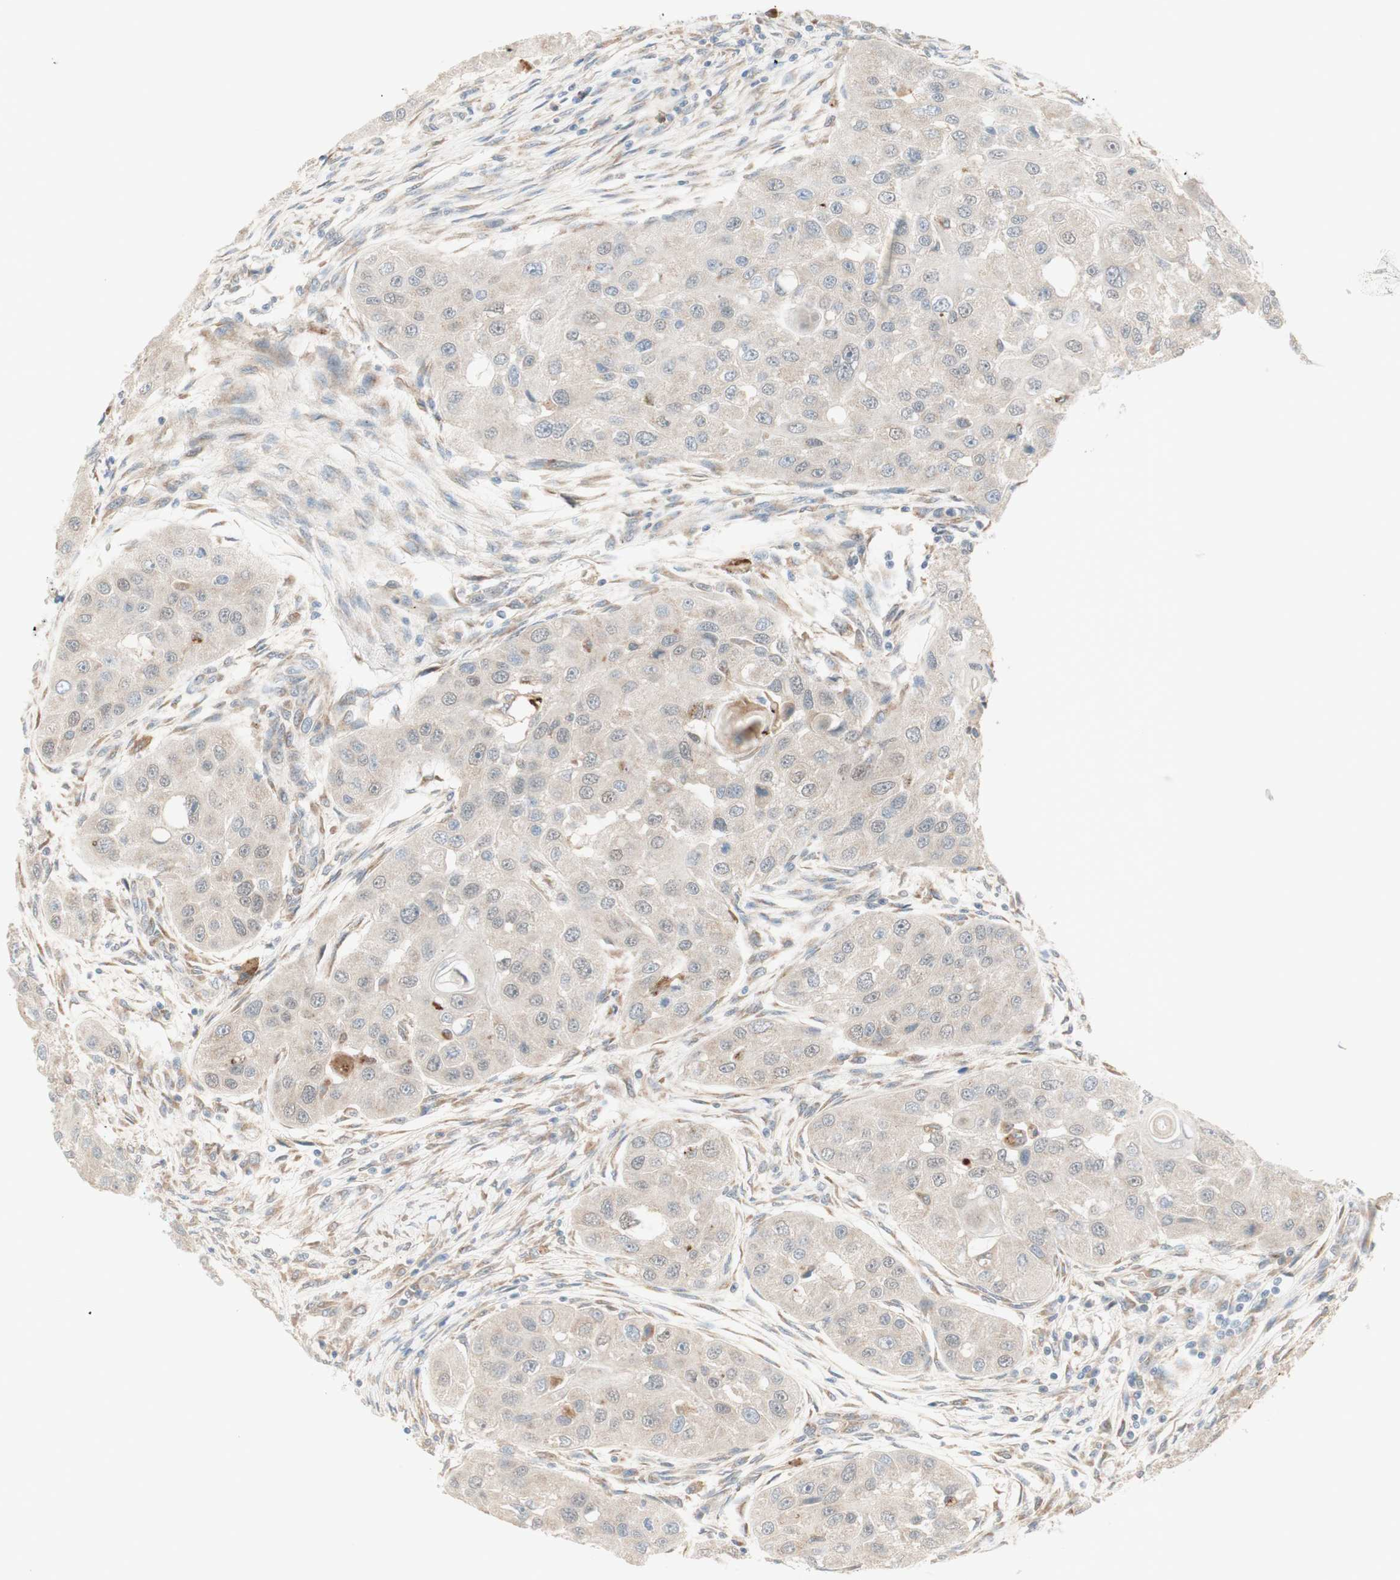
{"staining": {"intensity": "negative", "quantity": "none", "location": "none"}, "tissue": "head and neck cancer", "cell_type": "Tumor cells", "image_type": "cancer", "snomed": [{"axis": "morphology", "description": "Normal tissue, NOS"}, {"axis": "morphology", "description": "Squamous cell carcinoma, NOS"}, {"axis": "topography", "description": "Skeletal muscle"}, {"axis": "topography", "description": "Head-Neck"}], "caption": "DAB immunohistochemical staining of head and neck cancer (squamous cell carcinoma) displays no significant expression in tumor cells.", "gene": "GAPT", "patient": {"sex": "male", "age": 51}}